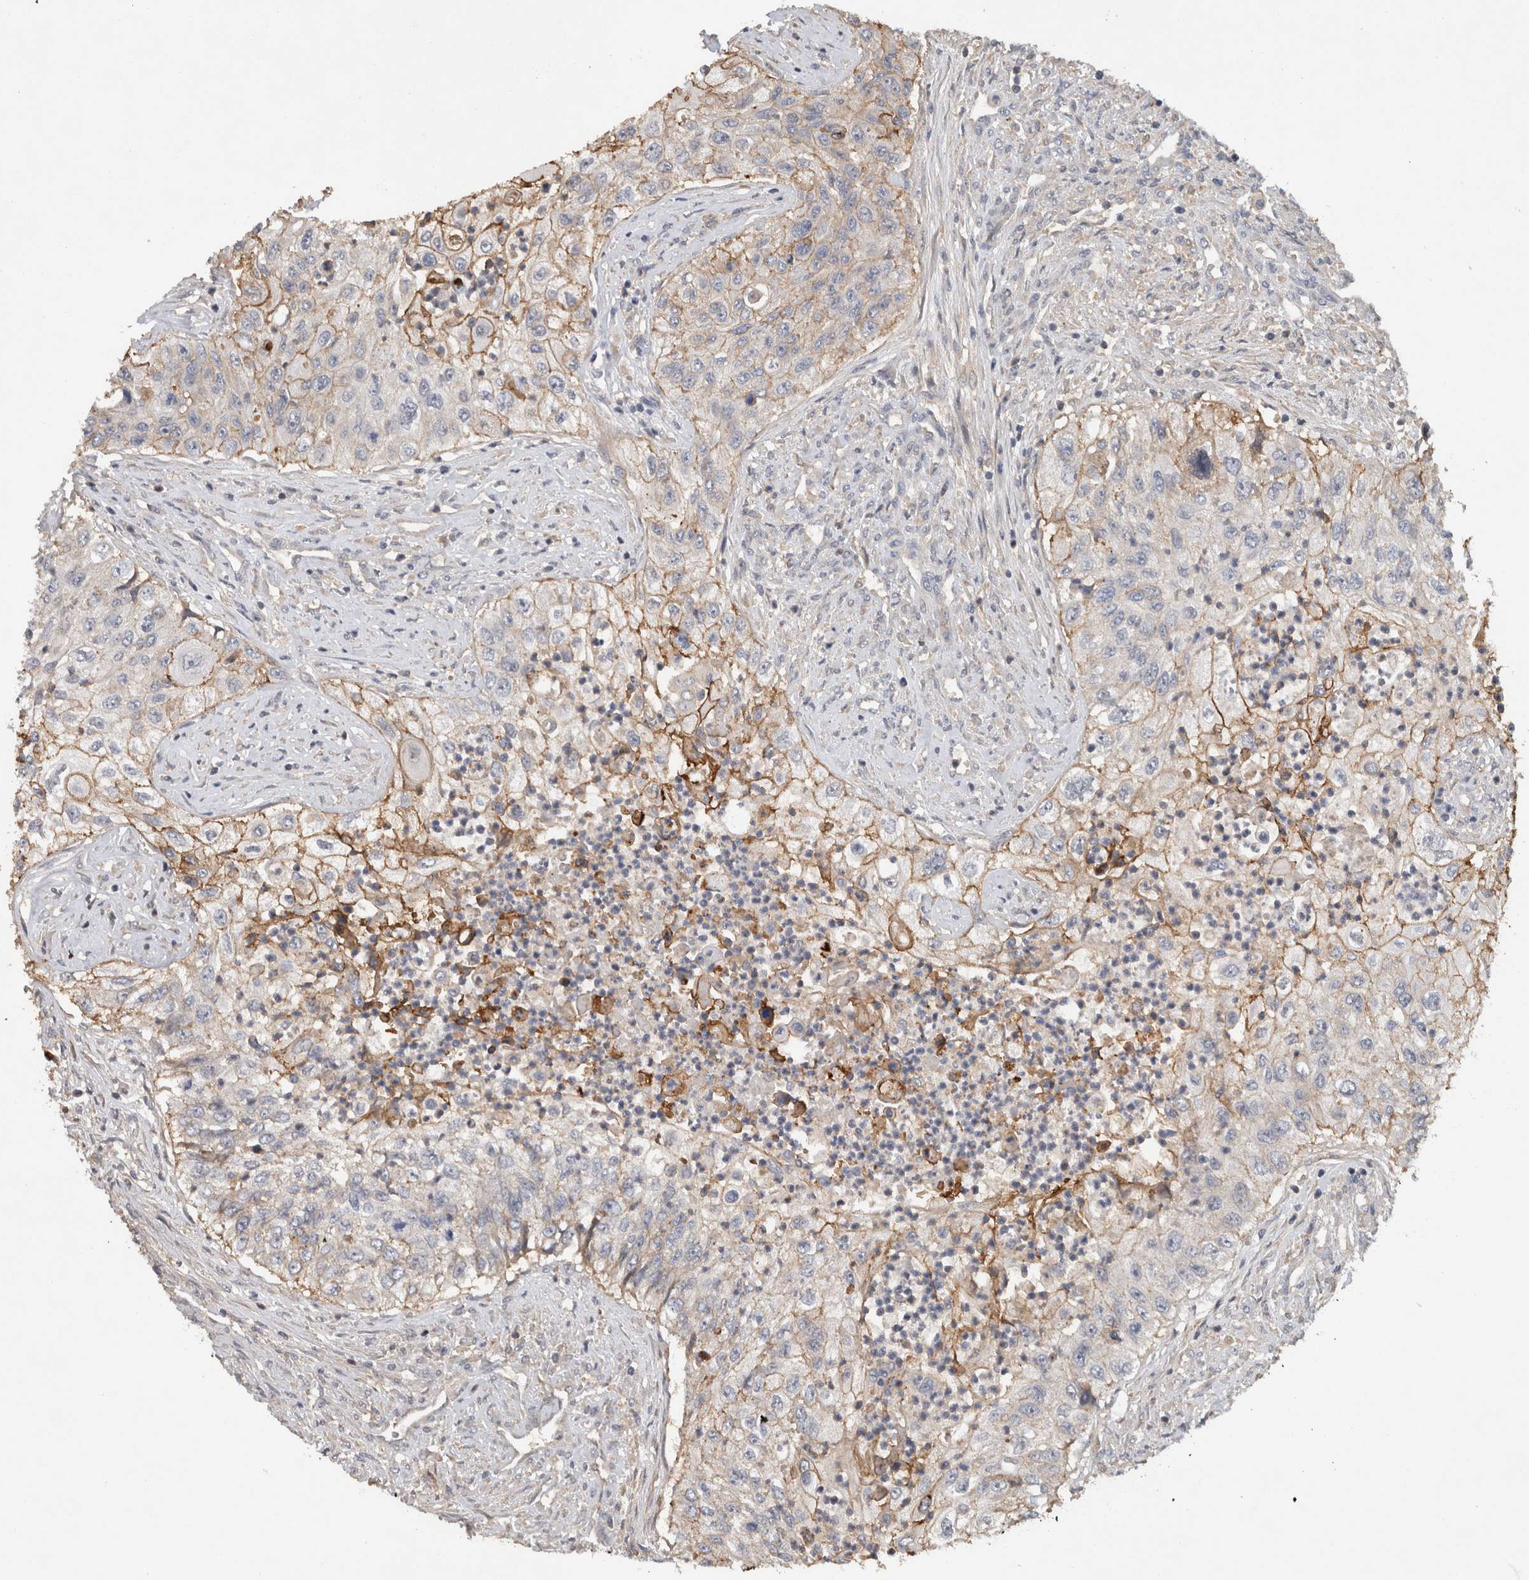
{"staining": {"intensity": "moderate", "quantity": "25%-75%", "location": "cytoplasmic/membranous"}, "tissue": "urothelial cancer", "cell_type": "Tumor cells", "image_type": "cancer", "snomed": [{"axis": "morphology", "description": "Urothelial carcinoma, High grade"}, {"axis": "topography", "description": "Urinary bladder"}], "caption": "Protein staining displays moderate cytoplasmic/membranous staining in about 25%-75% of tumor cells in urothelial carcinoma (high-grade).", "gene": "HEXD", "patient": {"sex": "female", "age": 60}}